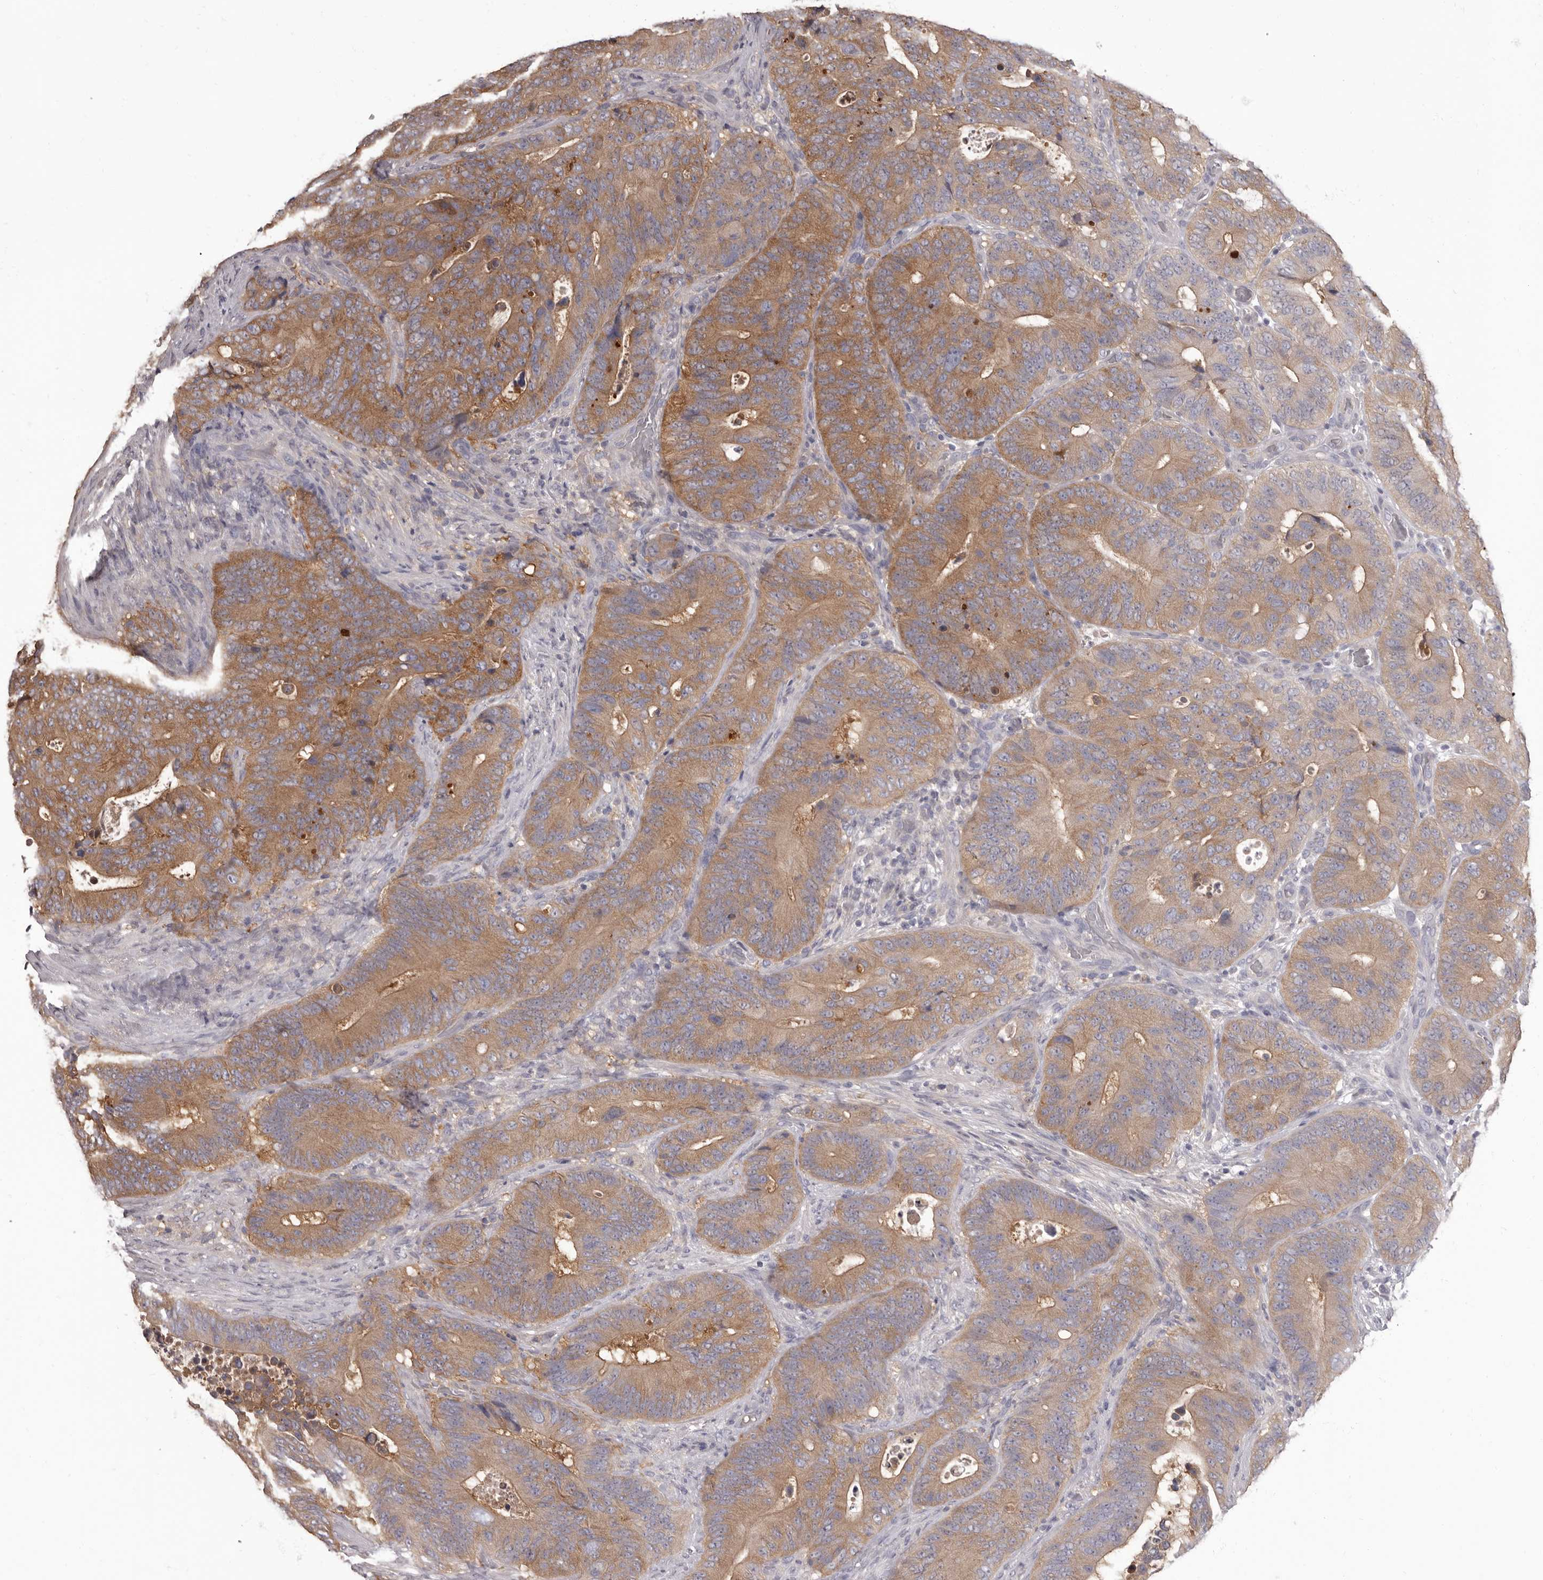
{"staining": {"intensity": "moderate", "quantity": ">75%", "location": "cytoplasmic/membranous"}, "tissue": "colorectal cancer", "cell_type": "Tumor cells", "image_type": "cancer", "snomed": [{"axis": "morphology", "description": "Adenocarcinoma, NOS"}, {"axis": "topography", "description": "Colon"}], "caption": "This image exhibits immunohistochemistry (IHC) staining of human colorectal cancer, with medium moderate cytoplasmic/membranous expression in about >75% of tumor cells.", "gene": "APEH", "patient": {"sex": "male", "age": 83}}